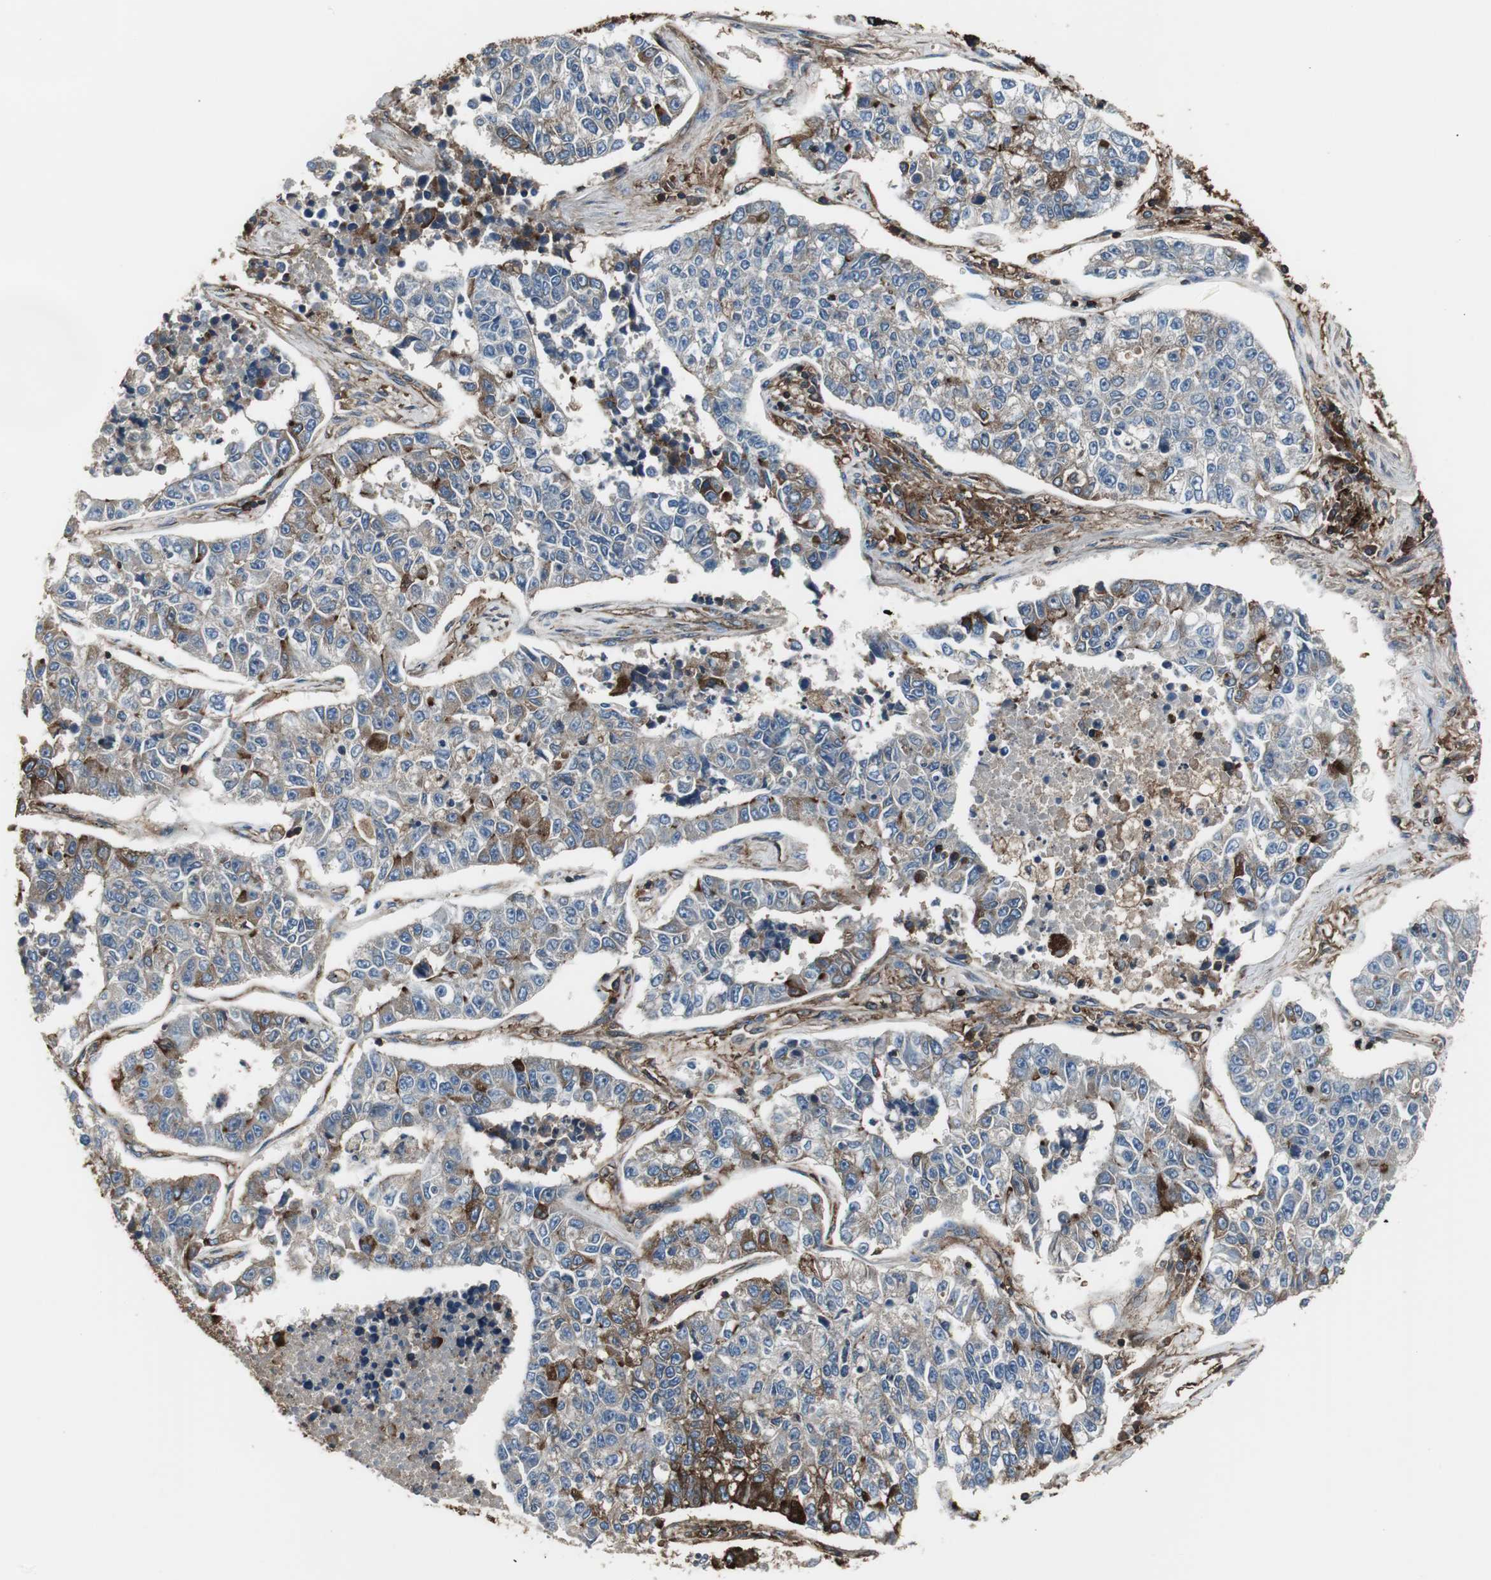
{"staining": {"intensity": "strong", "quantity": "<25%", "location": "cytoplasmic/membranous"}, "tissue": "lung cancer", "cell_type": "Tumor cells", "image_type": "cancer", "snomed": [{"axis": "morphology", "description": "Adenocarcinoma, NOS"}, {"axis": "topography", "description": "Lung"}], "caption": "Protein staining displays strong cytoplasmic/membranous staining in about <25% of tumor cells in adenocarcinoma (lung).", "gene": "B2M", "patient": {"sex": "male", "age": 49}}